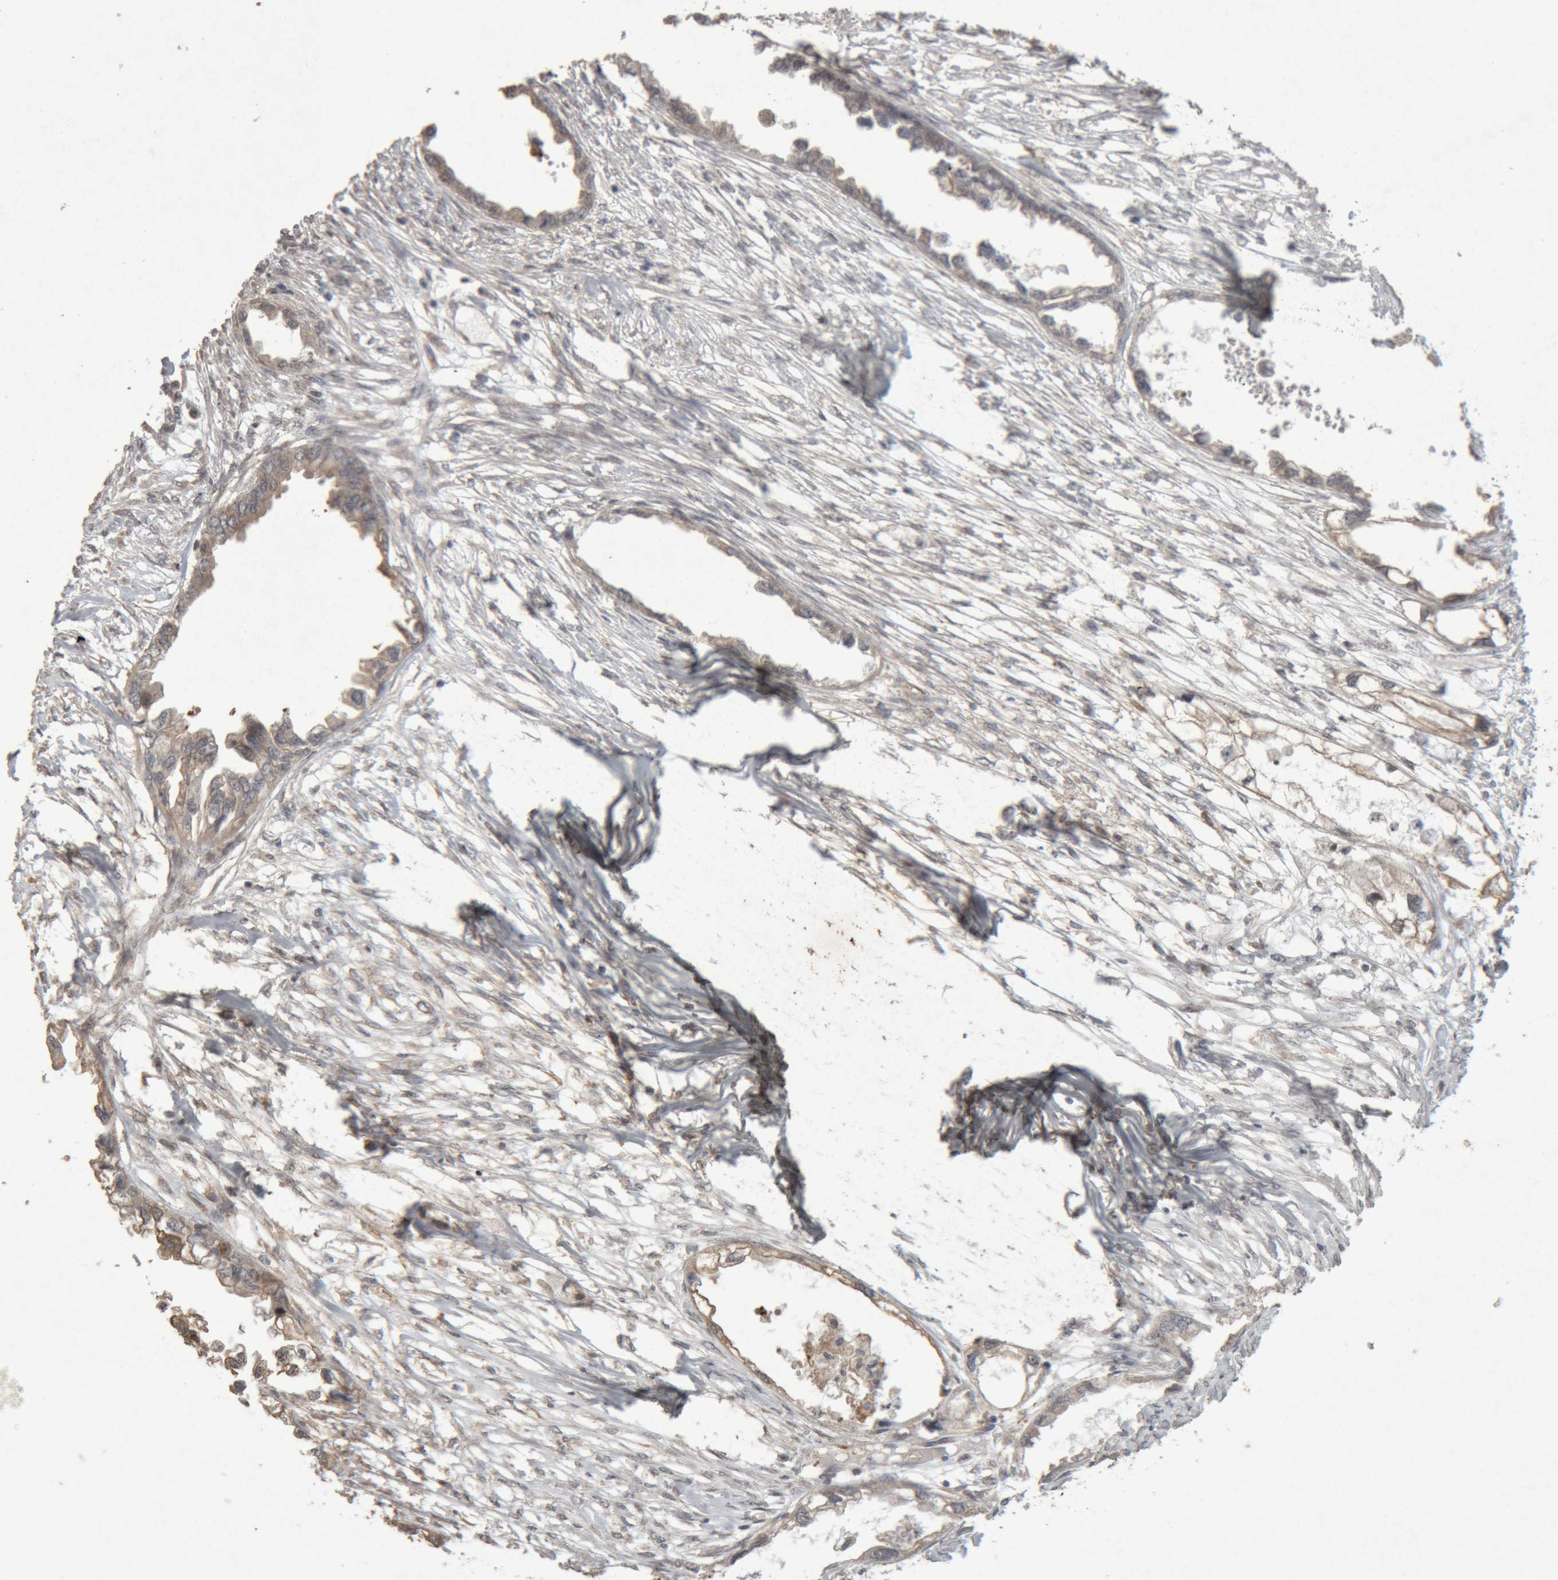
{"staining": {"intensity": "weak", "quantity": ">75%", "location": "cytoplasmic/membranous"}, "tissue": "endometrial cancer", "cell_type": "Tumor cells", "image_type": "cancer", "snomed": [{"axis": "morphology", "description": "Adenocarcinoma, NOS"}, {"axis": "morphology", "description": "Adenocarcinoma, metastatic, NOS"}, {"axis": "topography", "description": "Adipose tissue"}, {"axis": "topography", "description": "Endometrium"}], "caption": "Immunohistochemical staining of human endometrial adenocarcinoma demonstrates low levels of weak cytoplasmic/membranous expression in about >75% of tumor cells.", "gene": "MEP1A", "patient": {"sex": "female", "age": 67}}